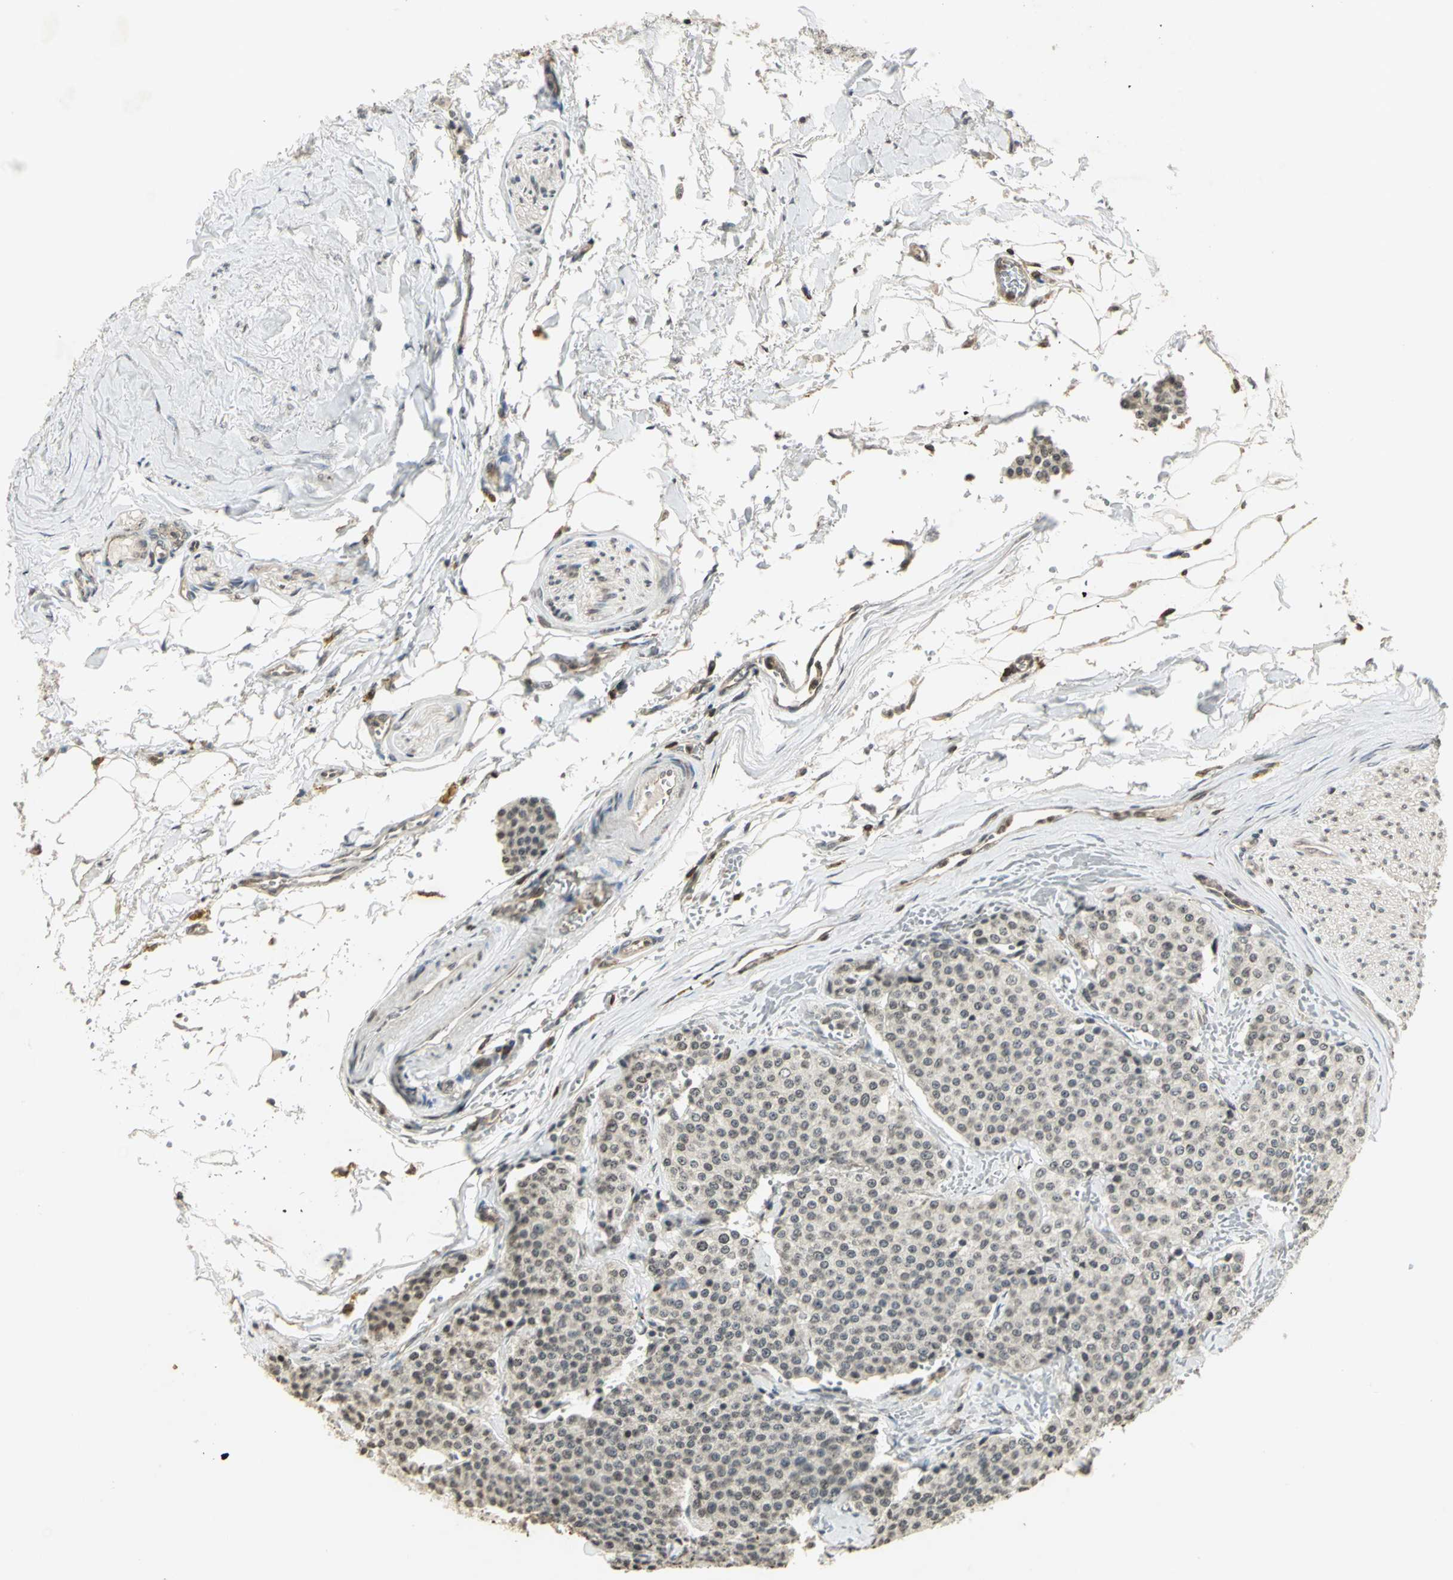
{"staining": {"intensity": "negative", "quantity": "none", "location": "none"}, "tissue": "carcinoid", "cell_type": "Tumor cells", "image_type": "cancer", "snomed": [{"axis": "morphology", "description": "Carcinoid, malignant, NOS"}, {"axis": "topography", "description": "Colon"}], "caption": "Carcinoid was stained to show a protein in brown. There is no significant staining in tumor cells.", "gene": "IL16", "patient": {"sex": "female", "age": 61}}